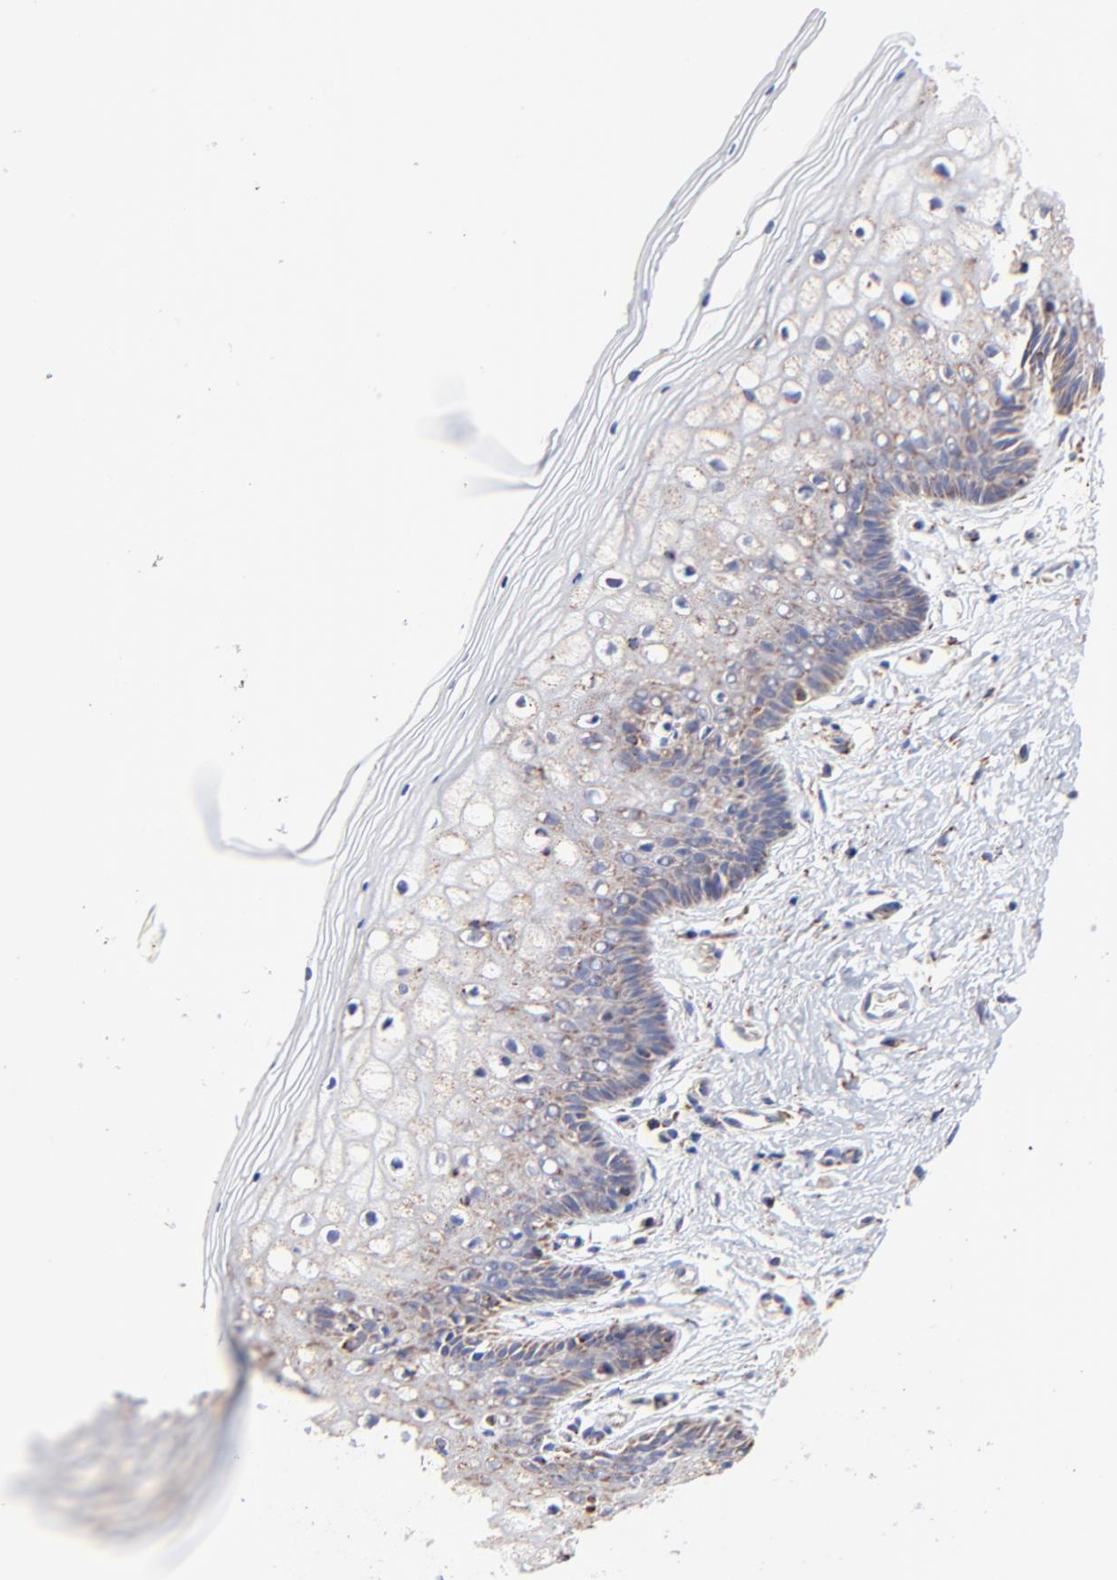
{"staining": {"intensity": "moderate", "quantity": "25%-75%", "location": "cytoplasmic/membranous"}, "tissue": "vagina", "cell_type": "Squamous epithelial cells", "image_type": "normal", "snomed": [{"axis": "morphology", "description": "Normal tissue, NOS"}, {"axis": "topography", "description": "Vagina"}], "caption": "Protein staining of normal vagina exhibits moderate cytoplasmic/membranous expression in about 25%-75% of squamous epithelial cells.", "gene": "SSBP1", "patient": {"sex": "female", "age": 46}}